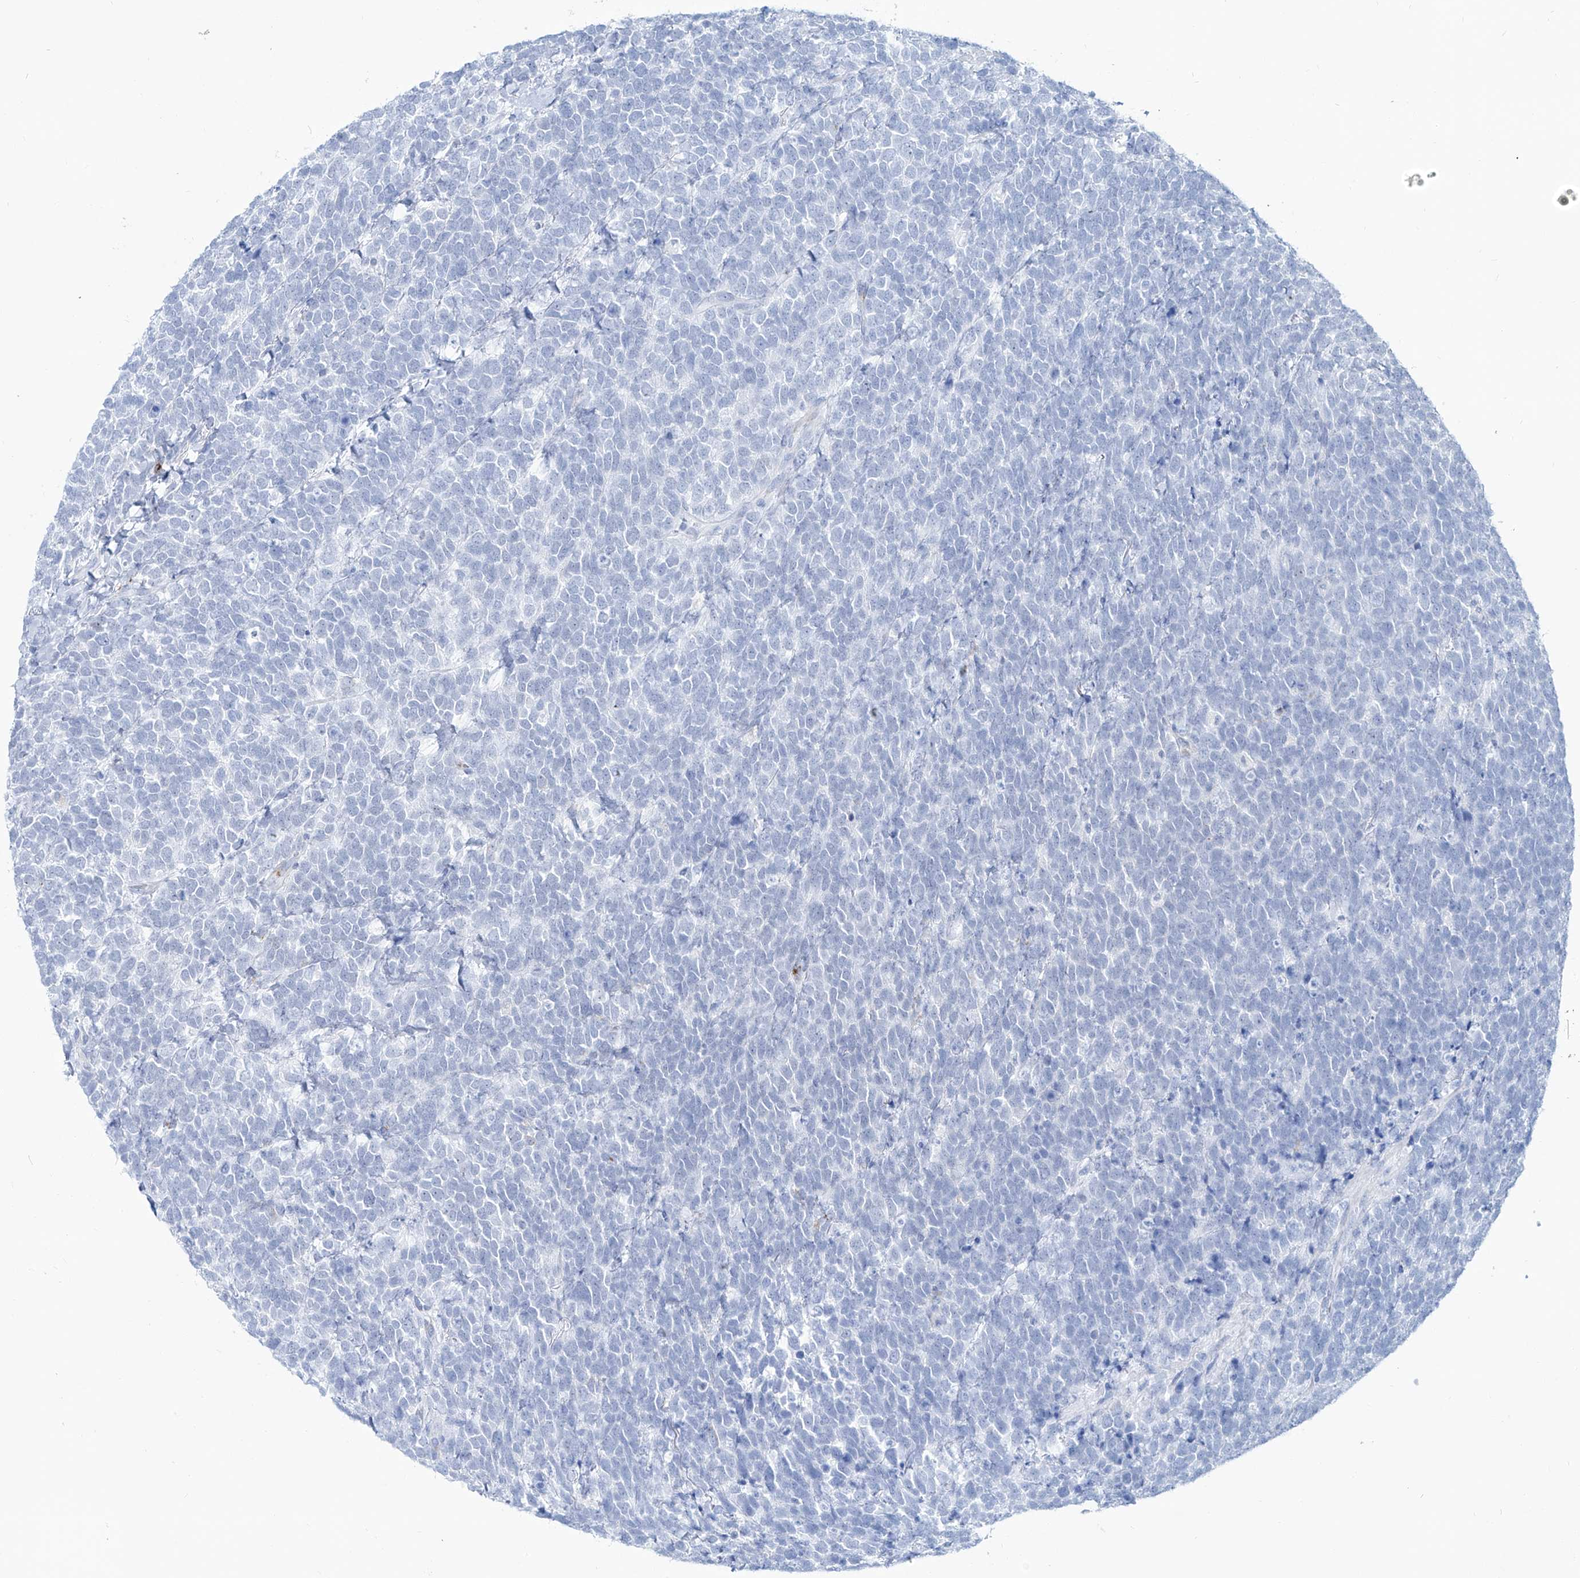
{"staining": {"intensity": "negative", "quantity": "none", "location": "none"}, "tissue": "urothelial cancer", "cell_type": "Tumor cells", "image_type": "cancer", "snomed": [{"axis": "morphology", "description": "Urothelial carcinoma, High grade"}, {"axis": "topography", "description": "Urinary bladder"}], "caption": "Urothelial cancer was stained to show a protein in brown. There is no significant staining in tumor cells.", "gene": "ZBTB48", "patient": {"sex": "female", "age": 82}}